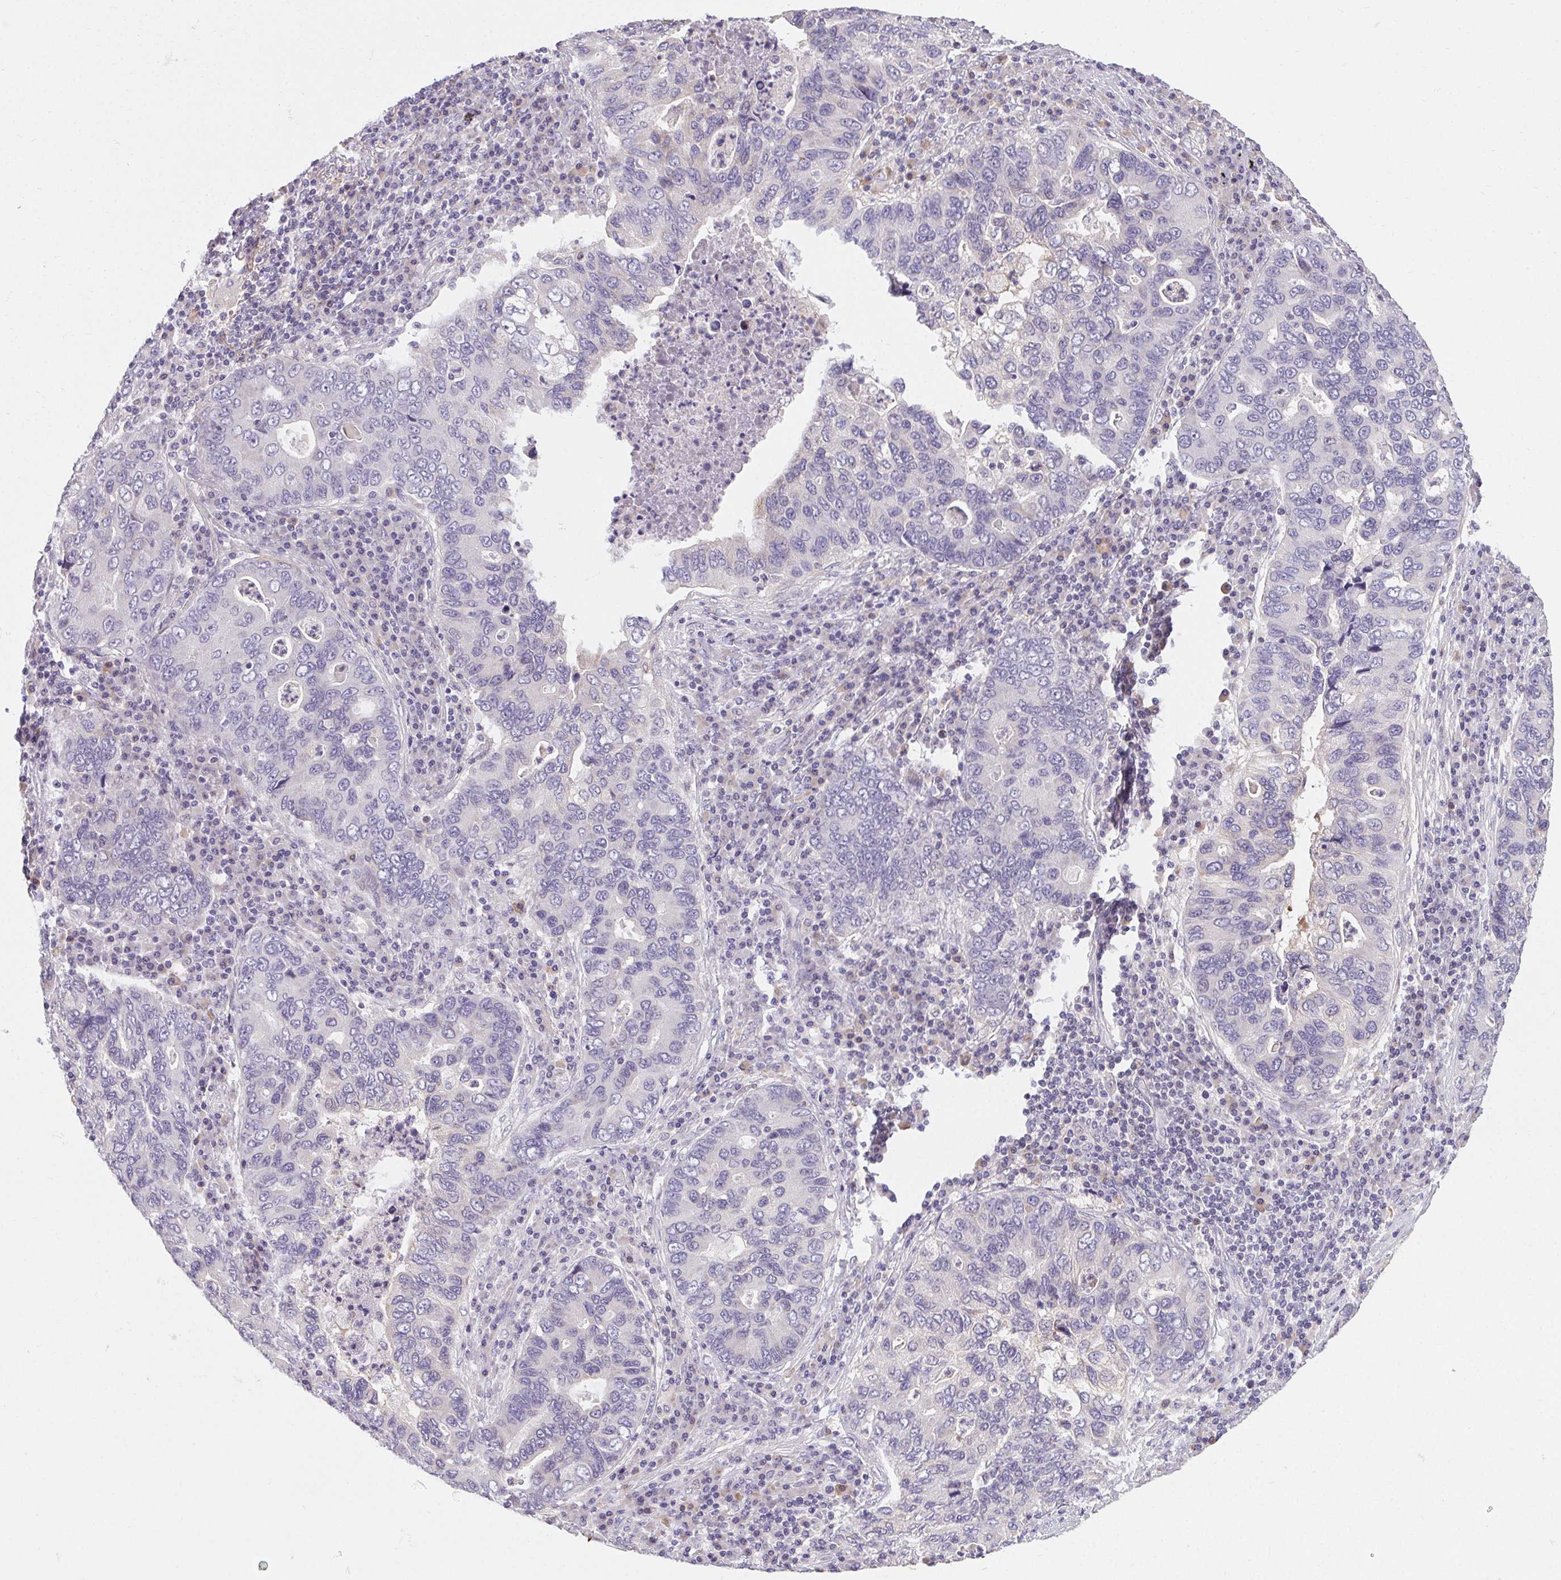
{"staining": {"intensity": "negative", "quantity": "none", "location": "none"}, "tissue": "lung cancer", "cell_type": "Tumor cells", "image_type": "cancer", "snomed": [{"axis": "morphology", "description": "Adenocarcinoma, NOS"}, {"axis": "morphology", "description": "Adenocarcinoma, metastatic, NOS"}, {"axis": "topography", "description": "Lymph node"}, {"axis": "topography", "description": "Lung"}], "caption": "Tumor cells show no significant protein expression in lung cancer (adenocarcinoma).", "gene": "TMEM52B", "patient": {"sex": "female", "age": 54}}